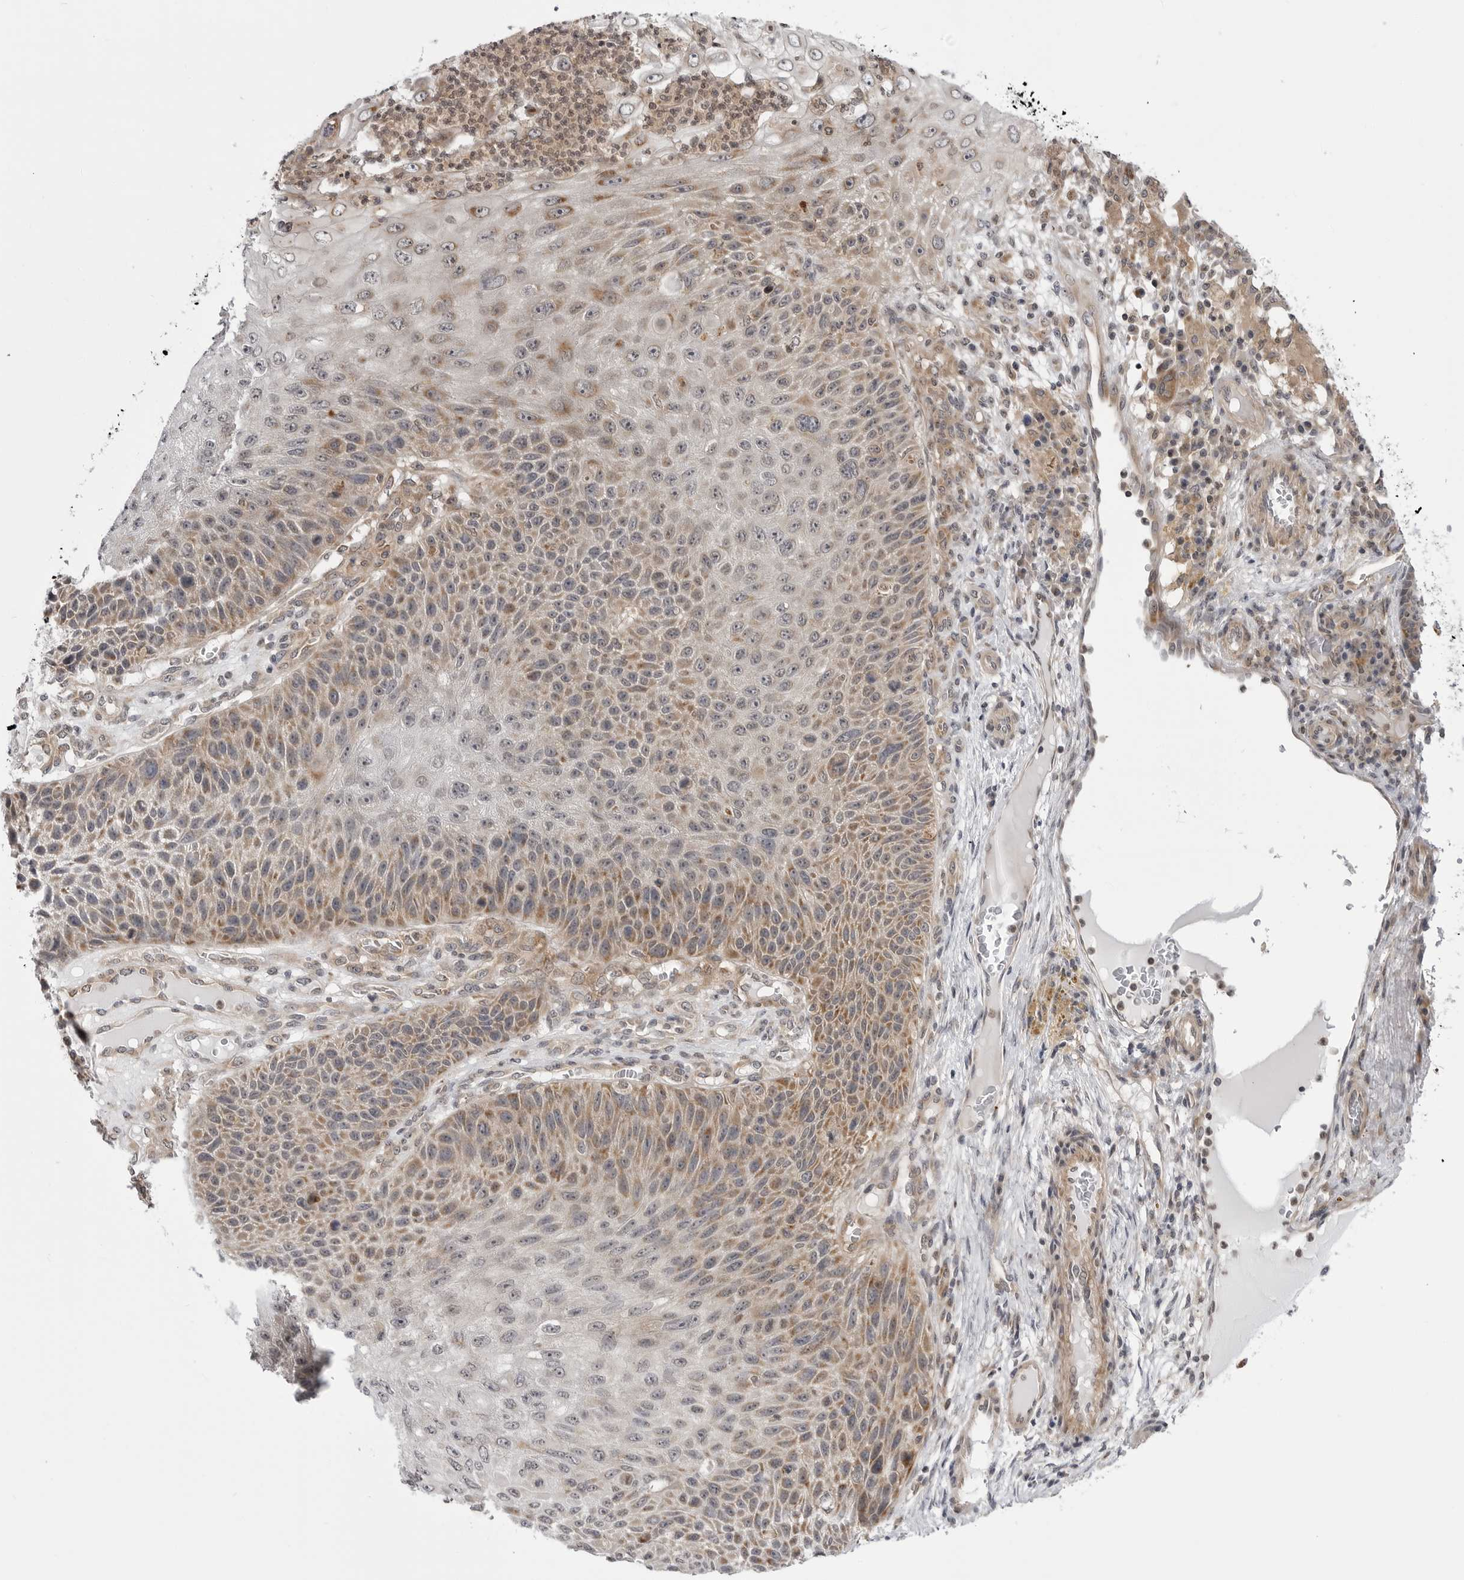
{"staining": {"intensity": "moderate", "quantity": "25%-75%", "location": "cytoplasmic/membranous"}, "tissue": "skin cancer", "cell_type": "Tumor cells", "image_type": "cancer", "snomed": [{"axis": "morphology", "description": "Squamous cell carcinoma, NOS"}, {"axis": "topography", "description": "Skin"}], "caption": "About 25%-75% of tumor cells in squamous cell carcinoma (skin) show moderate cytoplasmic/membranous protein expression as visualized by brown immunohistochemical staining.", "gene": "CCDC18", "patient": {"sex": "female", "age": 88}}